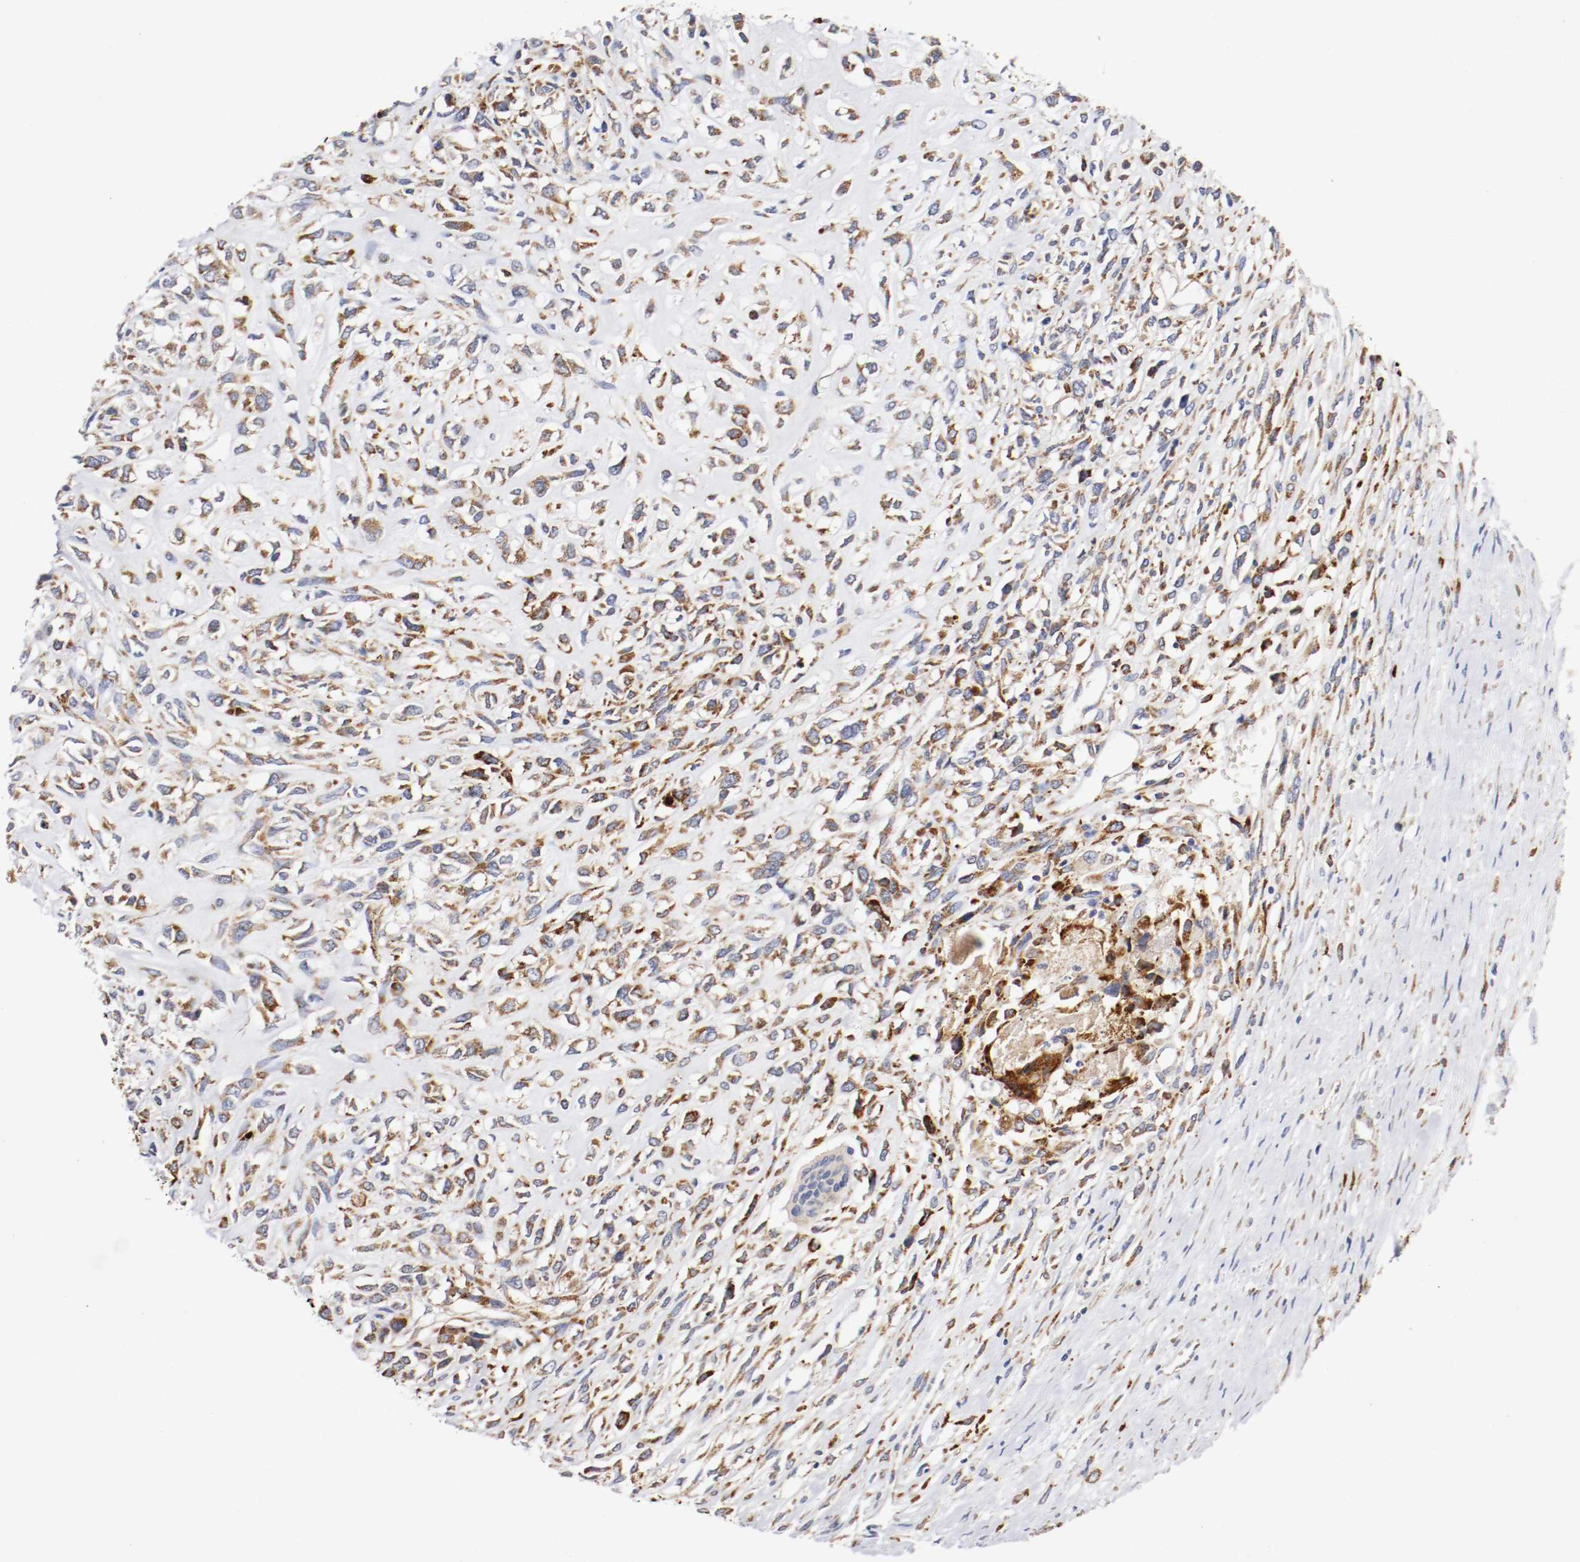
{"staining": {"intensity": "moderate", "quantity": ">75%", "location": "cytoplasmic/membranous"}, "tissue": "head and neck cancer", "cell_type": "Tumor cells", "image_type": "cancer", "snomed": [{"axis": "morphology", "description": "Necrosis, NOS"}, {"axis": "morphology", "description": "Neoplasm, malignant, NOS"}, {"axis": "topography", "description": "Salivary gland"}, {"axis": "topography", "description": "Head-Neck"}], "caption": "IHC of malignant neoplasm (head and neck) reveals medium levels of moderate cytoplasmic/membranous expression in about >75% of tumor cells.", "gene": "TRAF2", "patient": {"sex": "male", "age": 43}}